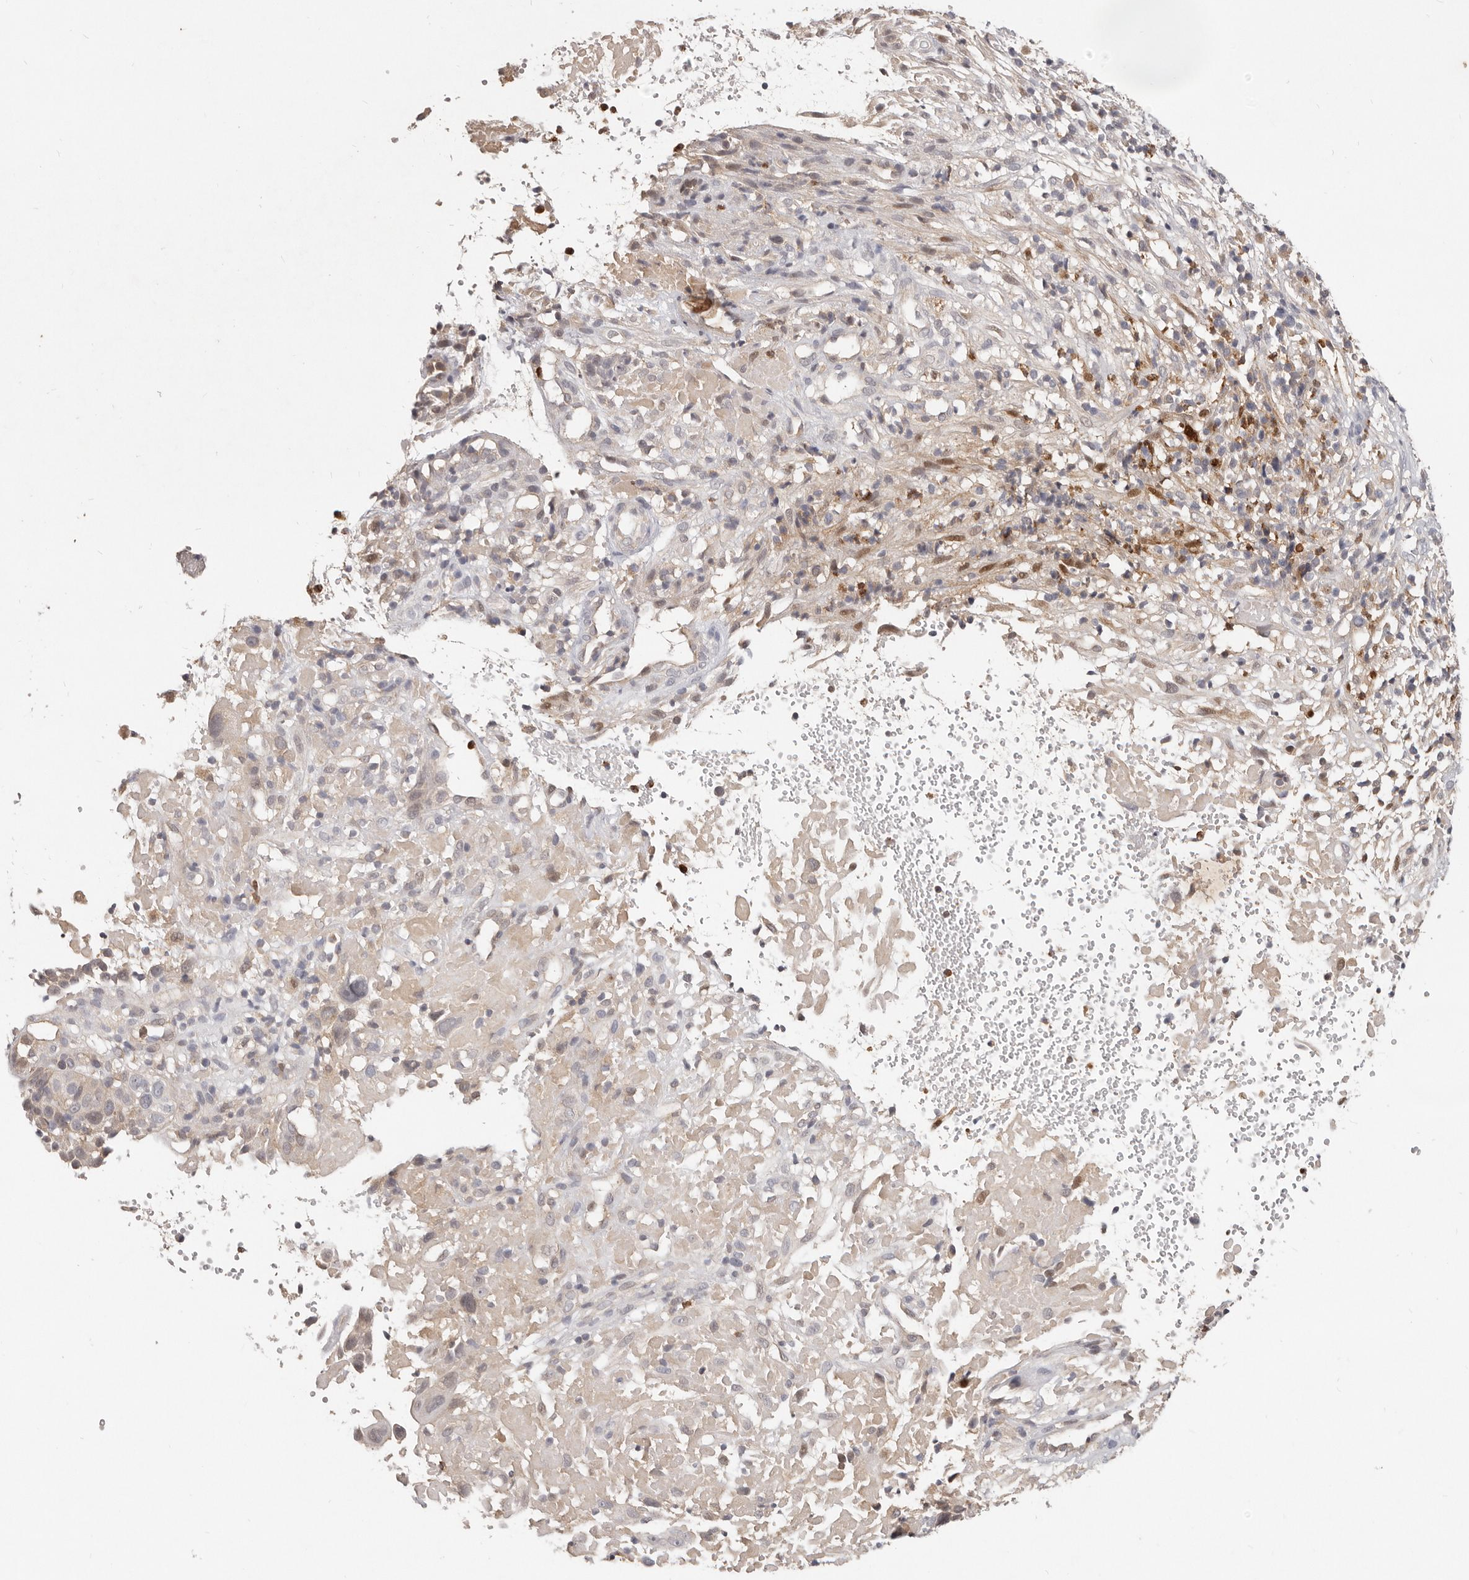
{"staining": {"intensity": "negative", "quantity": "none", "location": "none"}, "tissue": "cervical cancer", "cell_type": "Tumor cells", "image_type": "cancer", "snomed": [{"axis": "morphology", "description": "Squamous cell carcinoma, NOS"}, {"axis": "topography", "description": "Cervix"}], "caption": "High power microscopy image of an immunohistochemistry (IHC) micrograph of squamous cell carcinoma (cervical), revealing no significant expression in tumor cells.", "gene": "USP49", "patient": {"sex": "female", "age": 74}}